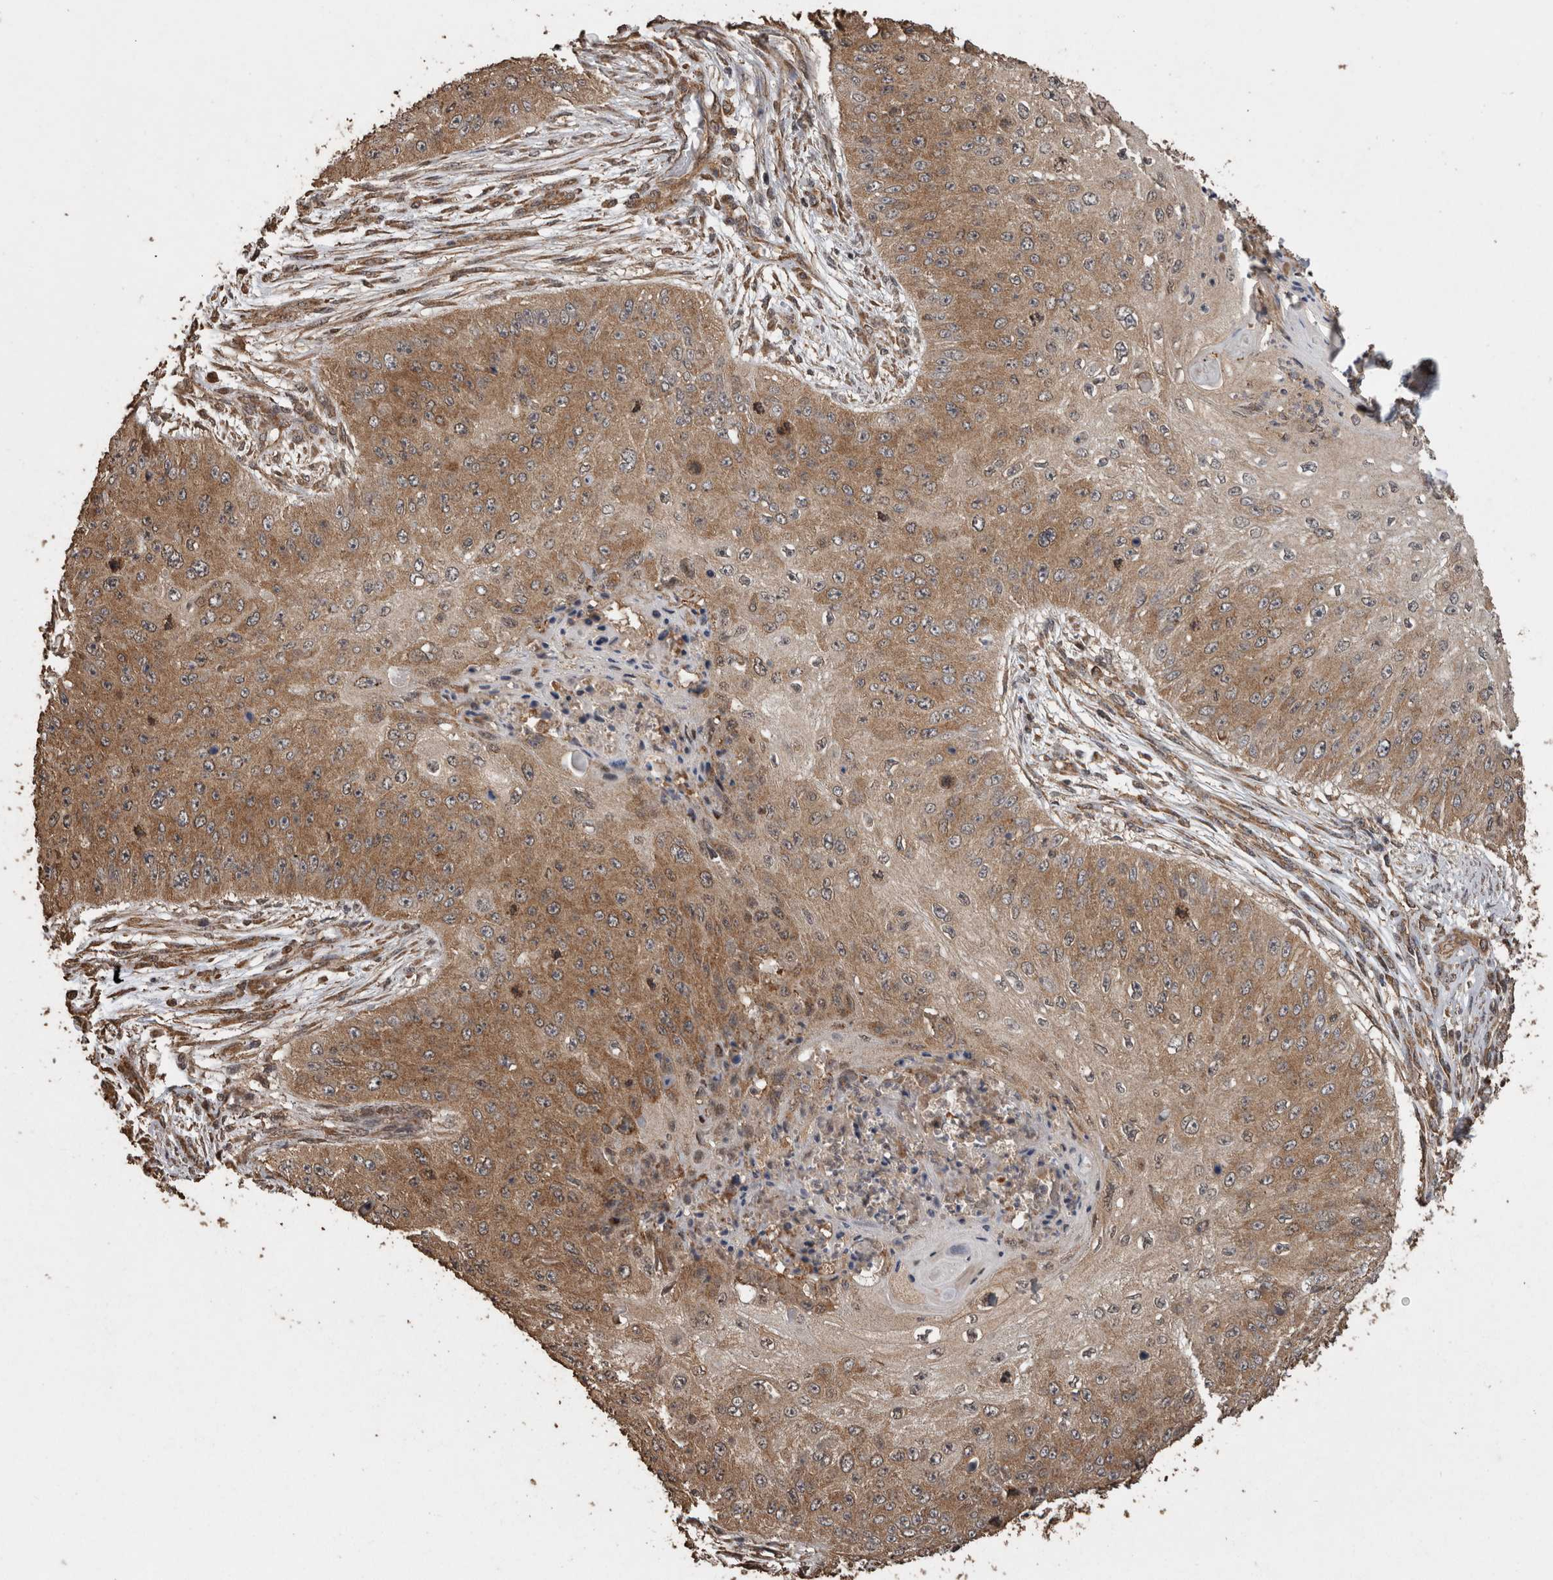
{"staining": {"intensity": "moderate", "quantity": ">75%", "location": "cytoplasmic/membranous"}, "tissue": "skin cancer", "cell_type": "Tumor cells", "image_type": "cancer", "snomed": [{"axis": "morphology", "description": "Squamous cell carcinoma, NOS"}, {"axis": "topography", "description": "Skin"}], "caption": "Immunohistochemical staining of skin cancer (squamous cell carcinoma) demonstrates medium levels of moderate cytoplasmic/membranous staining in approximately >75% of tumor cells. (brown staining indicates protein expression, while blue staining denotes nuclei).", "gene": "PINK1", "patient": {"sex": "female", "age": 80}}